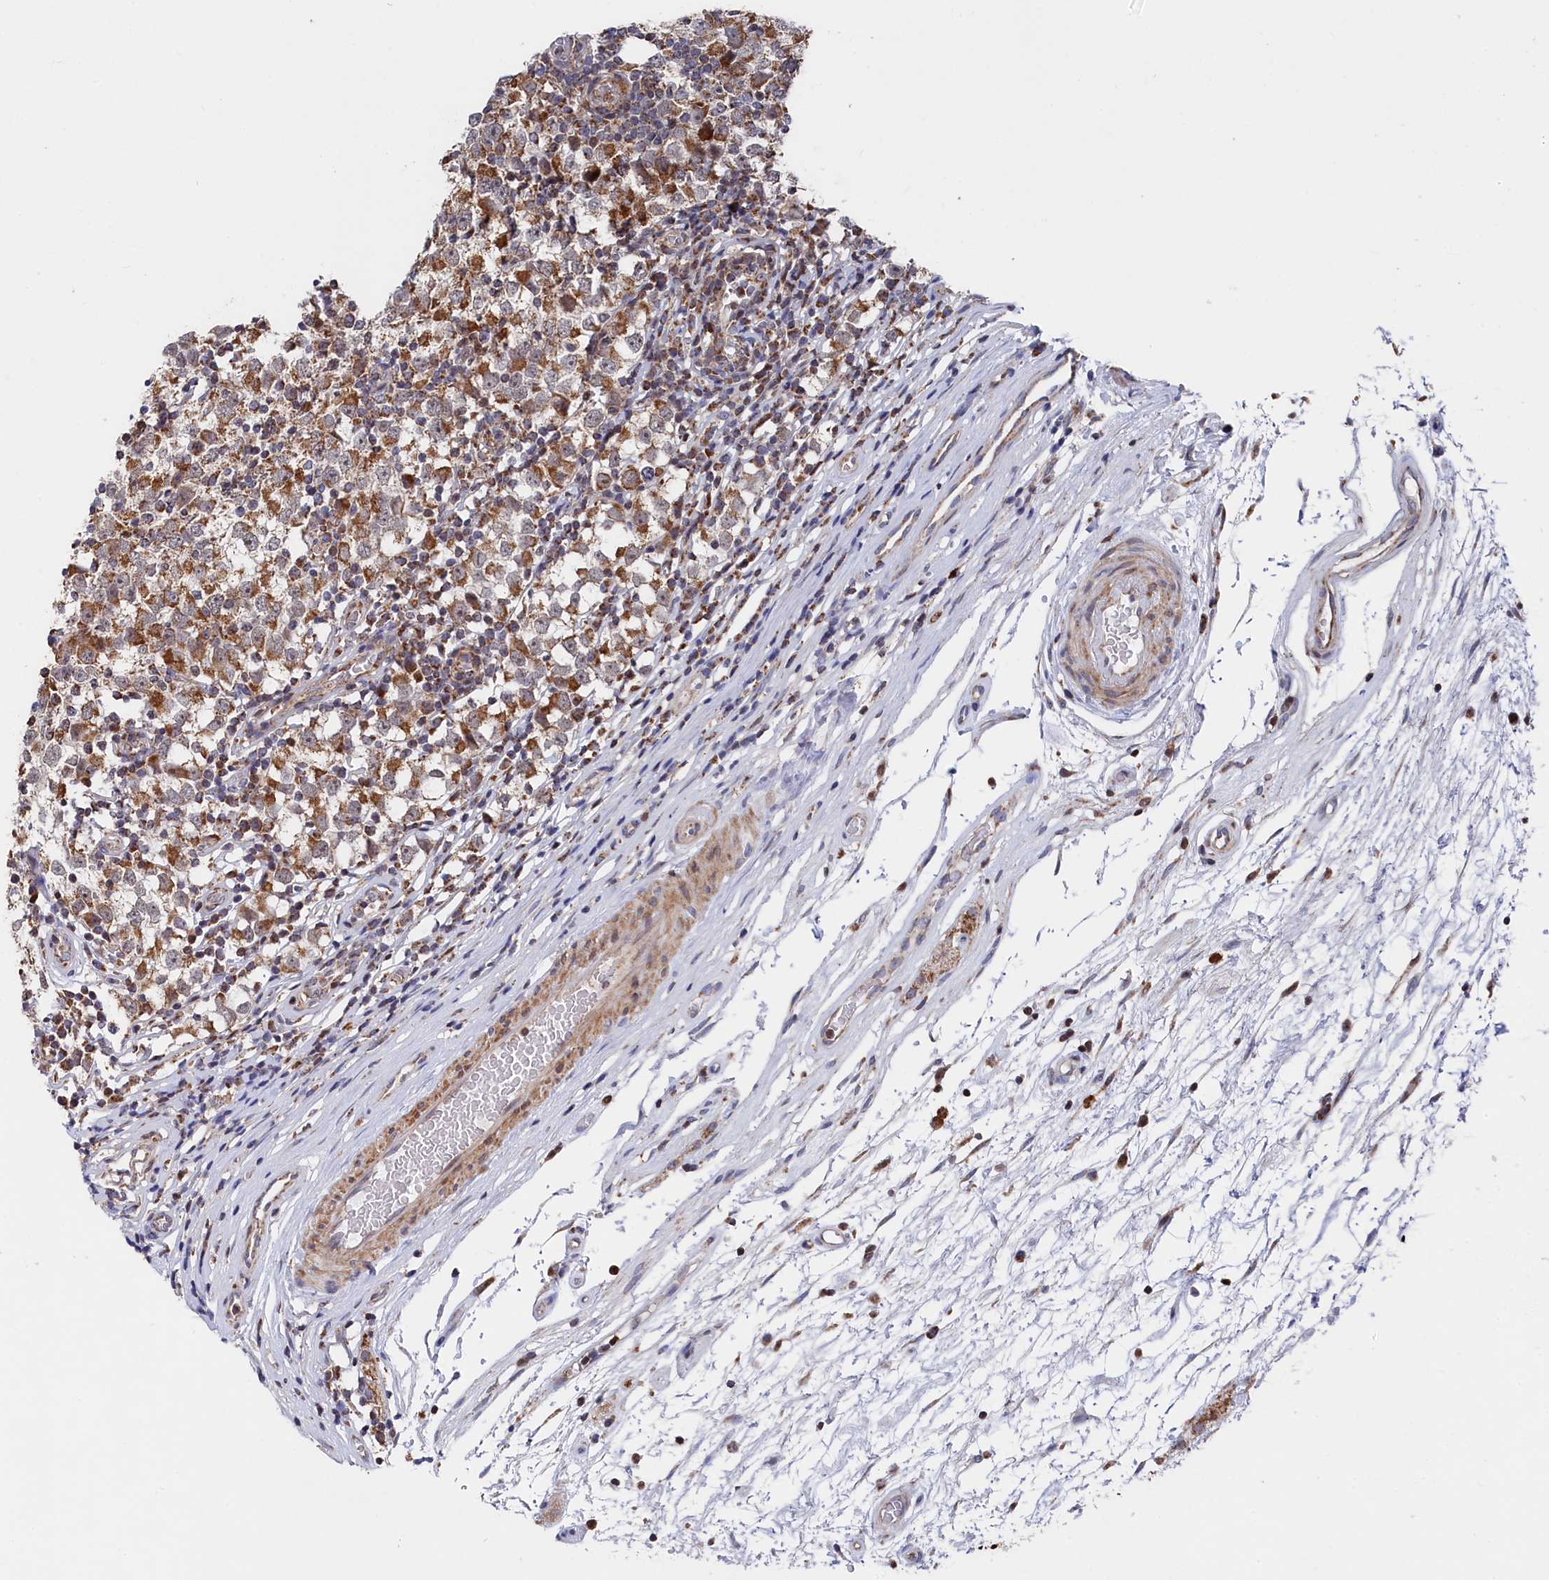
{"staining": {"intensity": "moderate", "quantity": ">75%", "location": "cytoplasmic/membranous"}, "tissue": "testis cancer", "cell_type": "Tumor cells", "image_type": "cancer", "snomed": [{"axis": "morphology", "description": "Seminoma, NOS"}, {"axis": "topography", "description": "Testis"}], "caption": "Immunohistochemical staining of testis cancer (seminoma) shows medium levels of moderate cytoplasmic/membranous expression in approximately >75% of tumor cells.", "gene": "CHCHD1", "patient": {"sex": "male", "age": 65}}